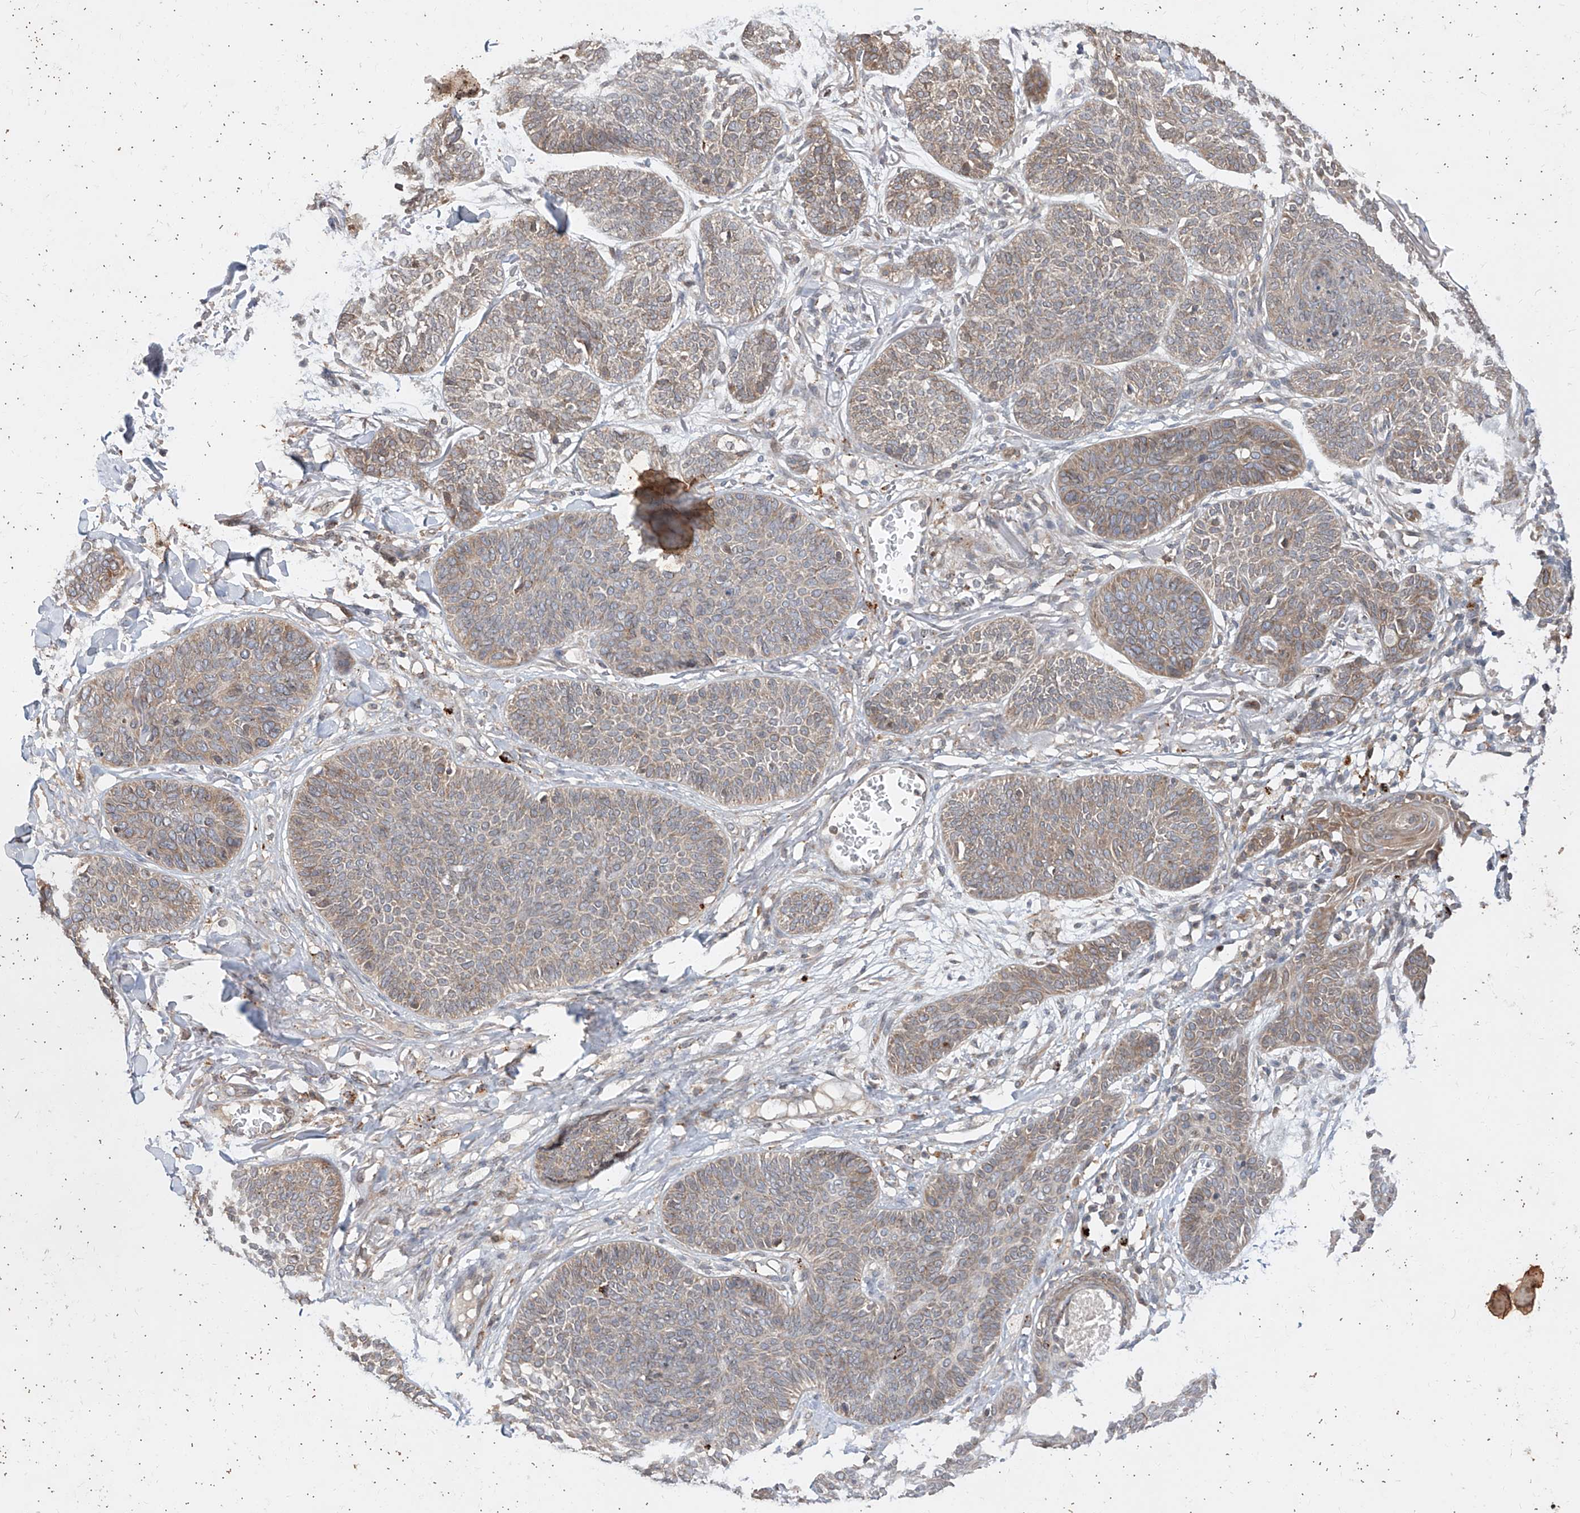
{"staining": {"intensity": "weak", "quantity": ">75%", "location": "cytoplasmic/membranous"}, "tissue": "skin cancer", "cell_type": "Tumor cells", "image_type": "cancer", "snomed": [{"axis": "morphology", "description": "Basal cell carcinoma"}, {"axis": "topography", "description": "Skin"}], "caption": "This is a photomicrograph of immunohistochemistry (IHC) staining of skin cancer, which shows weak expression in the cytoplasmic/membranous of tumor cells.", "gene": "DIRAS3", "patient": {"sex": "male", "age": 85}}